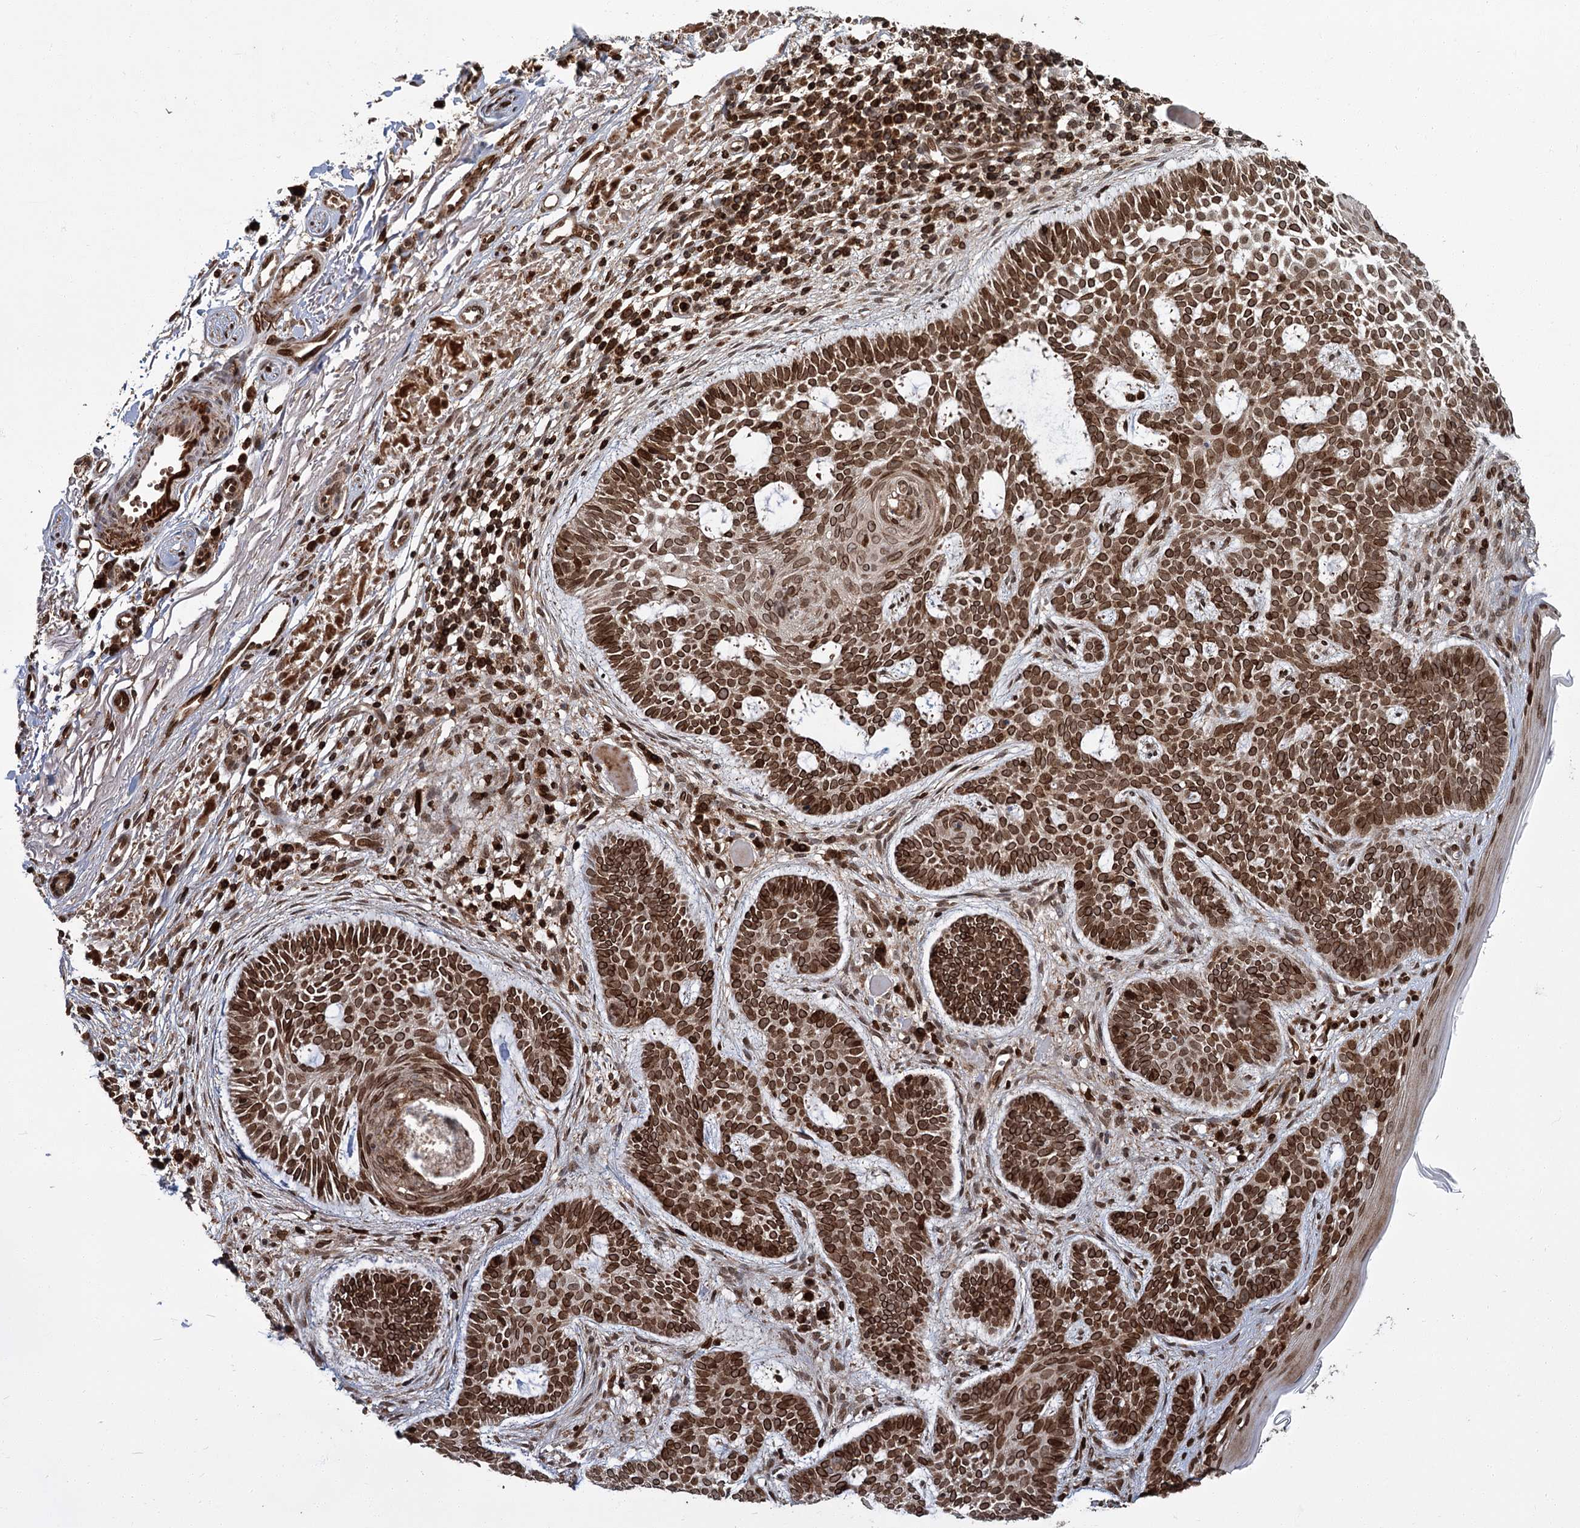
{"staining": {"intensity": "moderate", "quantity": ">75%", "location": "cytoplasmic/membranous,nuclear"}, "tissue": "skin cancer", "cell_type": "Tumor cells", "image_type": "cancer", "snomed": [{"axis": "morphology", "description": "Basal cell carcinoma"}, {"axis": "topography", "description": "Skin"}], "caption": "Immunohistochemical staining of basal cell carcinoma (skin) shows medium levels of moderate cytoplasmic/membranous and nuclear protein expression in approximately >75% of tumor cells.", "gene": "CFAP46", "patient": {"sex": "male", "age": 85}}